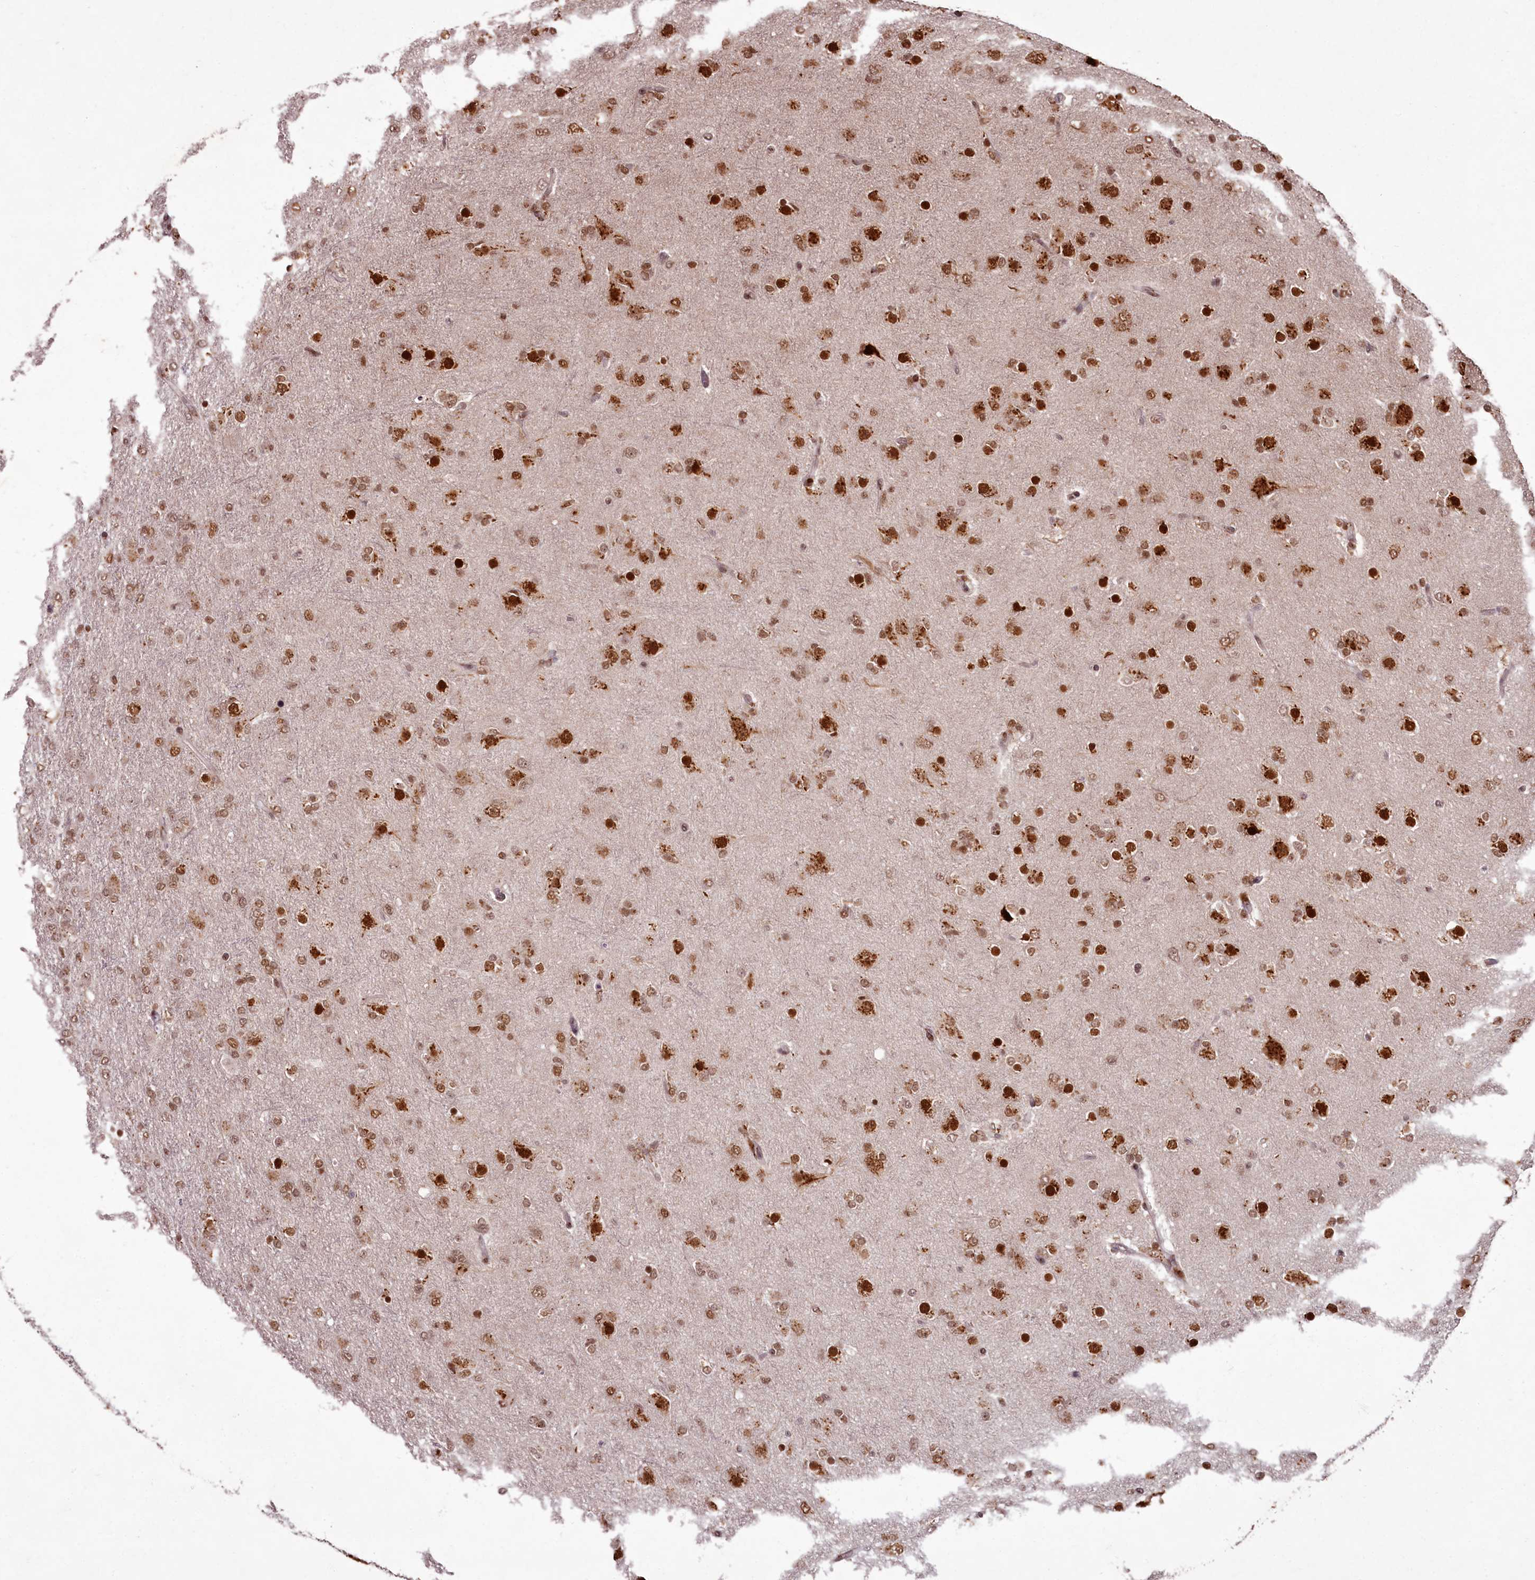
{"staining": {"intensity": "moderate", "quantity": ">75%", "location": "cytoplasmic/membranous,nuclear"}, "tissue": "glioma", "cell_type": "Tumor cells", "image_type": "cancer", "snomed": [{"axis": "morphology", "description": "Glioma, malignant, Low grade"}, {"axis": "topography", "description": "Brain"}], "caption": "Moderate cytoplasmic/membranous and nuclear protein expression is identified in about >75% of tumor cells in malignant low-grade glioma.", "gene": "CEP83", "patient": {"sex": "male", "age": 65}}